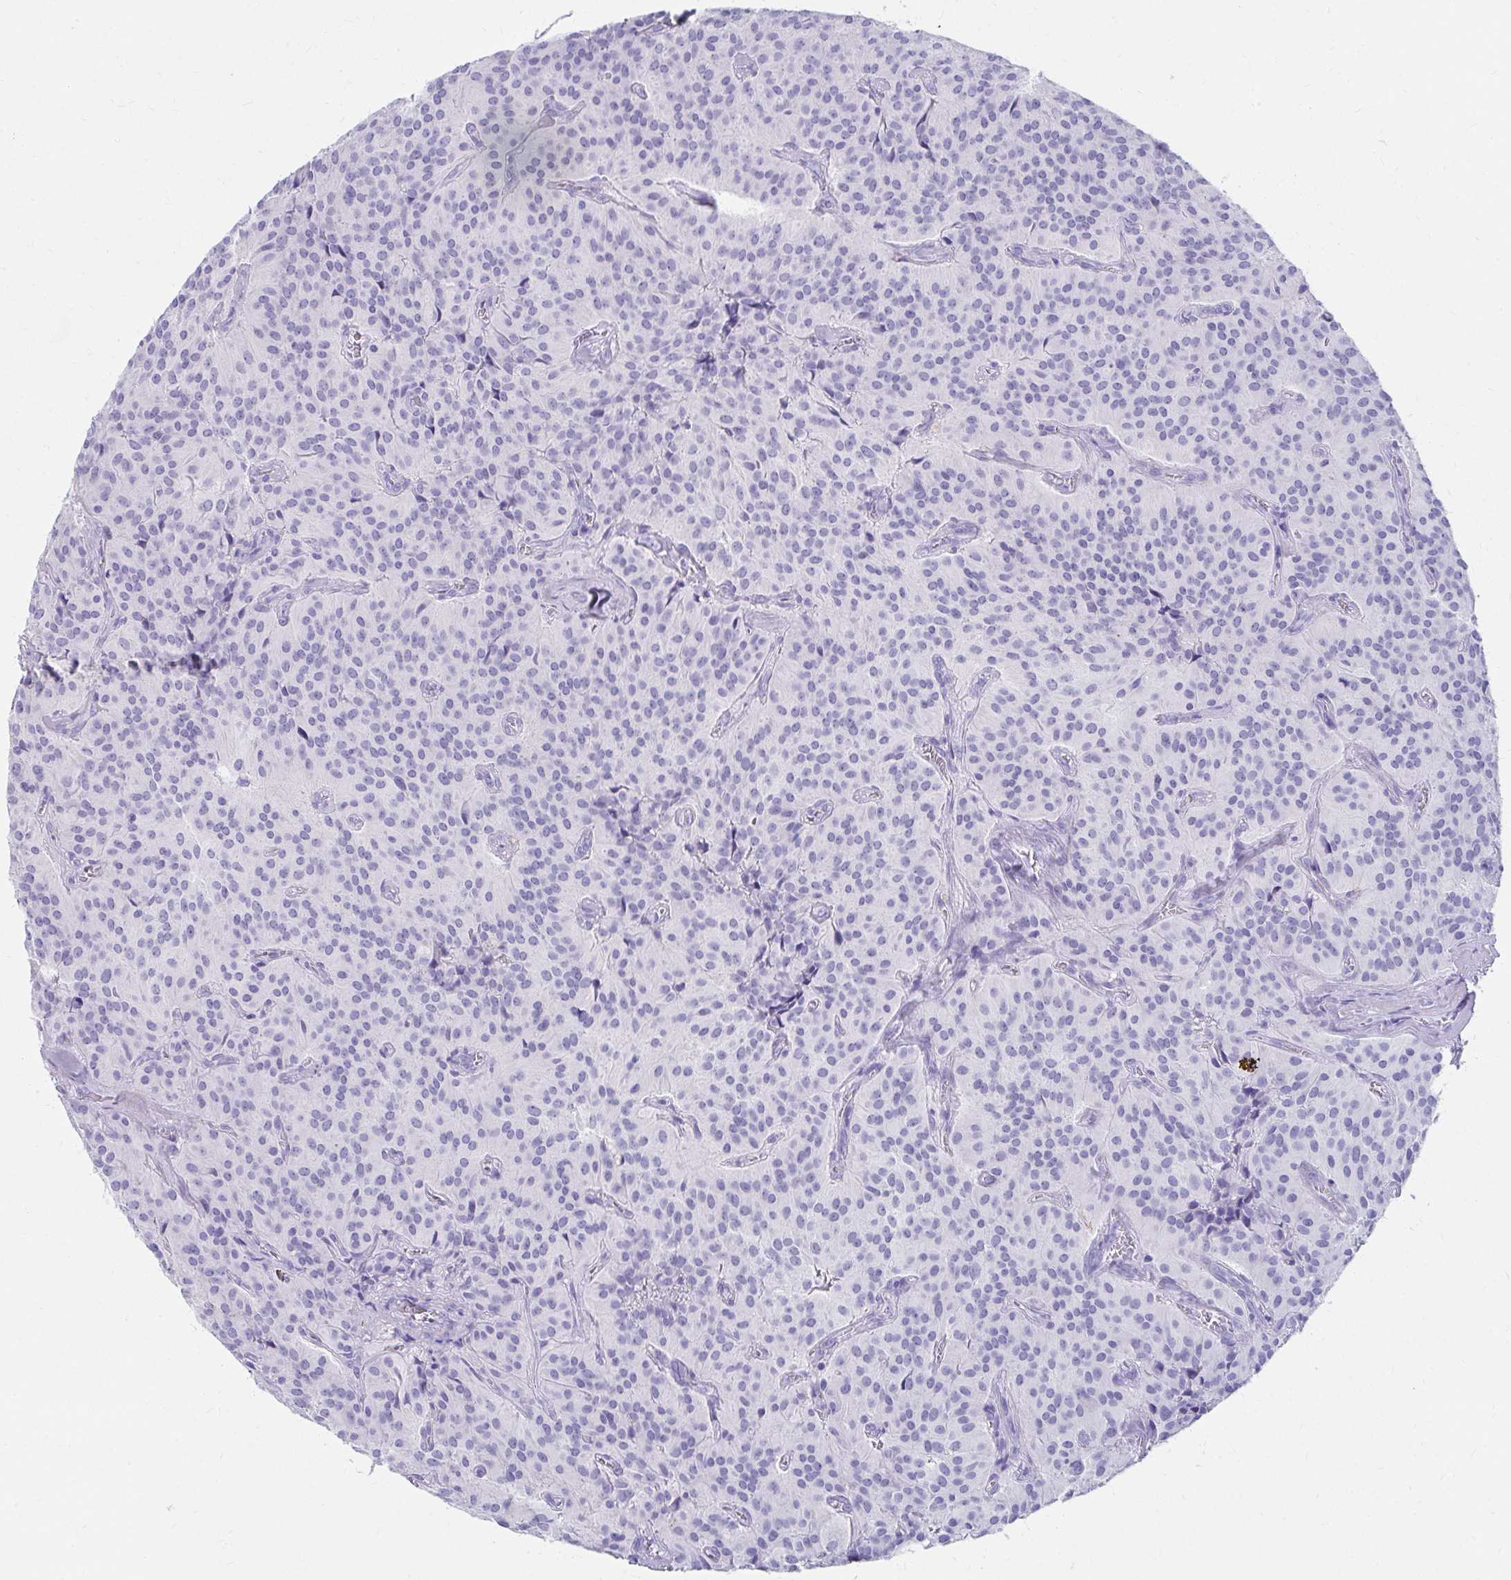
{"staining": {"intensity": "negative", "quantity": "none", "location": "none"}, "tissue": "glioma", "cell_type": "Tumor cells", "image_type": "cancer", "snomed": [{"axis": "morphology", "description": "Glioma, malignant, Low grade"}, {"axis": "topography", "description": "Brain"}], "caption": "This is an immunohistochemistry (IHC) histopathology image of glioma. There is no expression in tumor cells.", "gene": "DPEP3", "patient": {"sex": "male", "age": 42}}